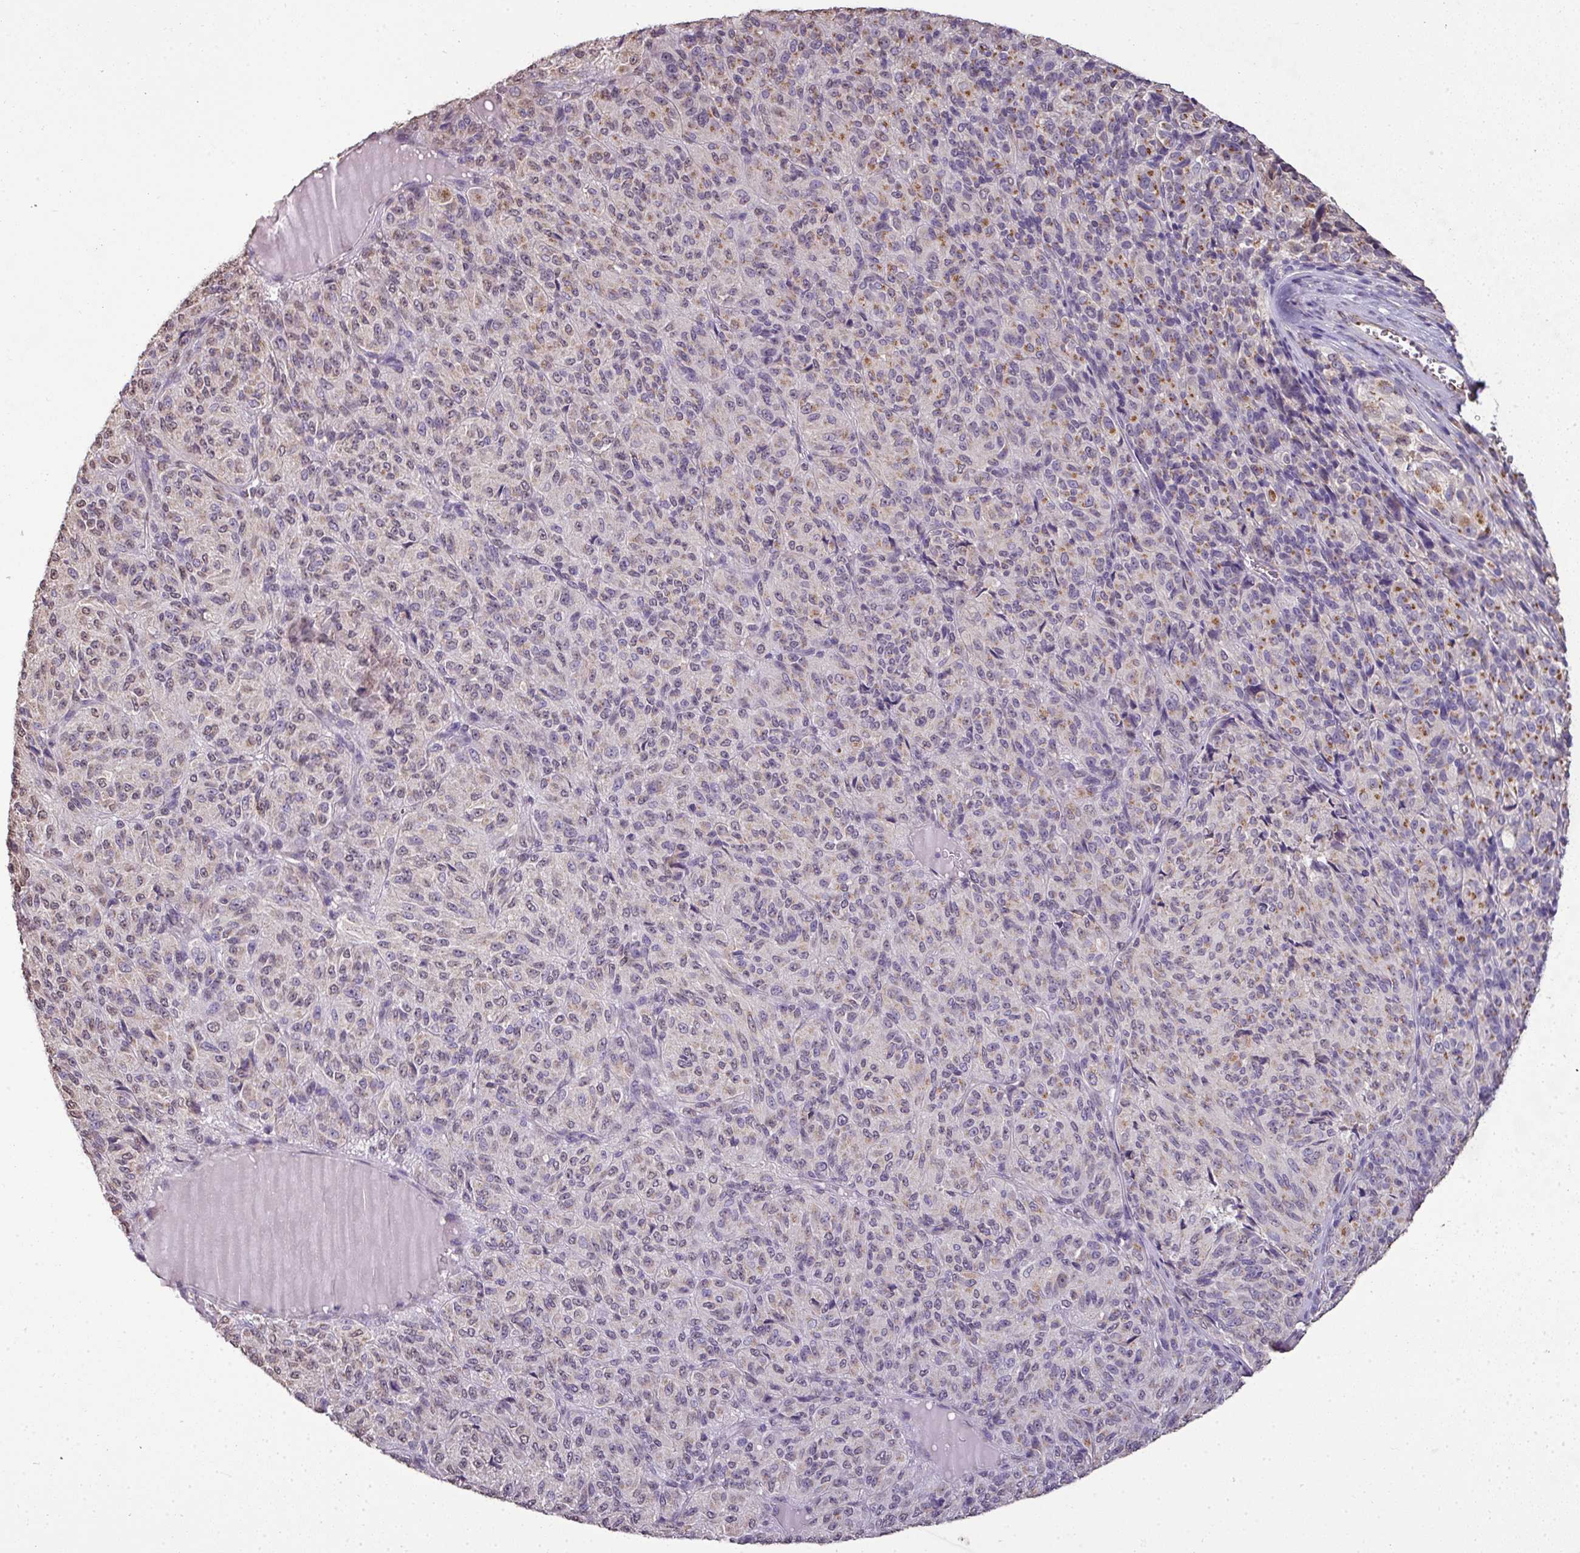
{"staining": {"intensity": "moderate", "quantity": "<25%", "location": "cytoplasmic/membranous"}, "tissue": "melanoma", "cell_type": "Tumor cells", "image_type": "cancer", "snomed": [{"axis": "morphology", "description": "Malignant melanoma, Metastatic site"}, {"axis": "topography", "description": "Brain"}], "caption": "Melanoma stained with a brown dye exhibits moderate cytoplasmic/membranous positive expression in about <25% of tumor cells.", "gene": "JPH2", "patient": {"sex": "female", "age": 56}}